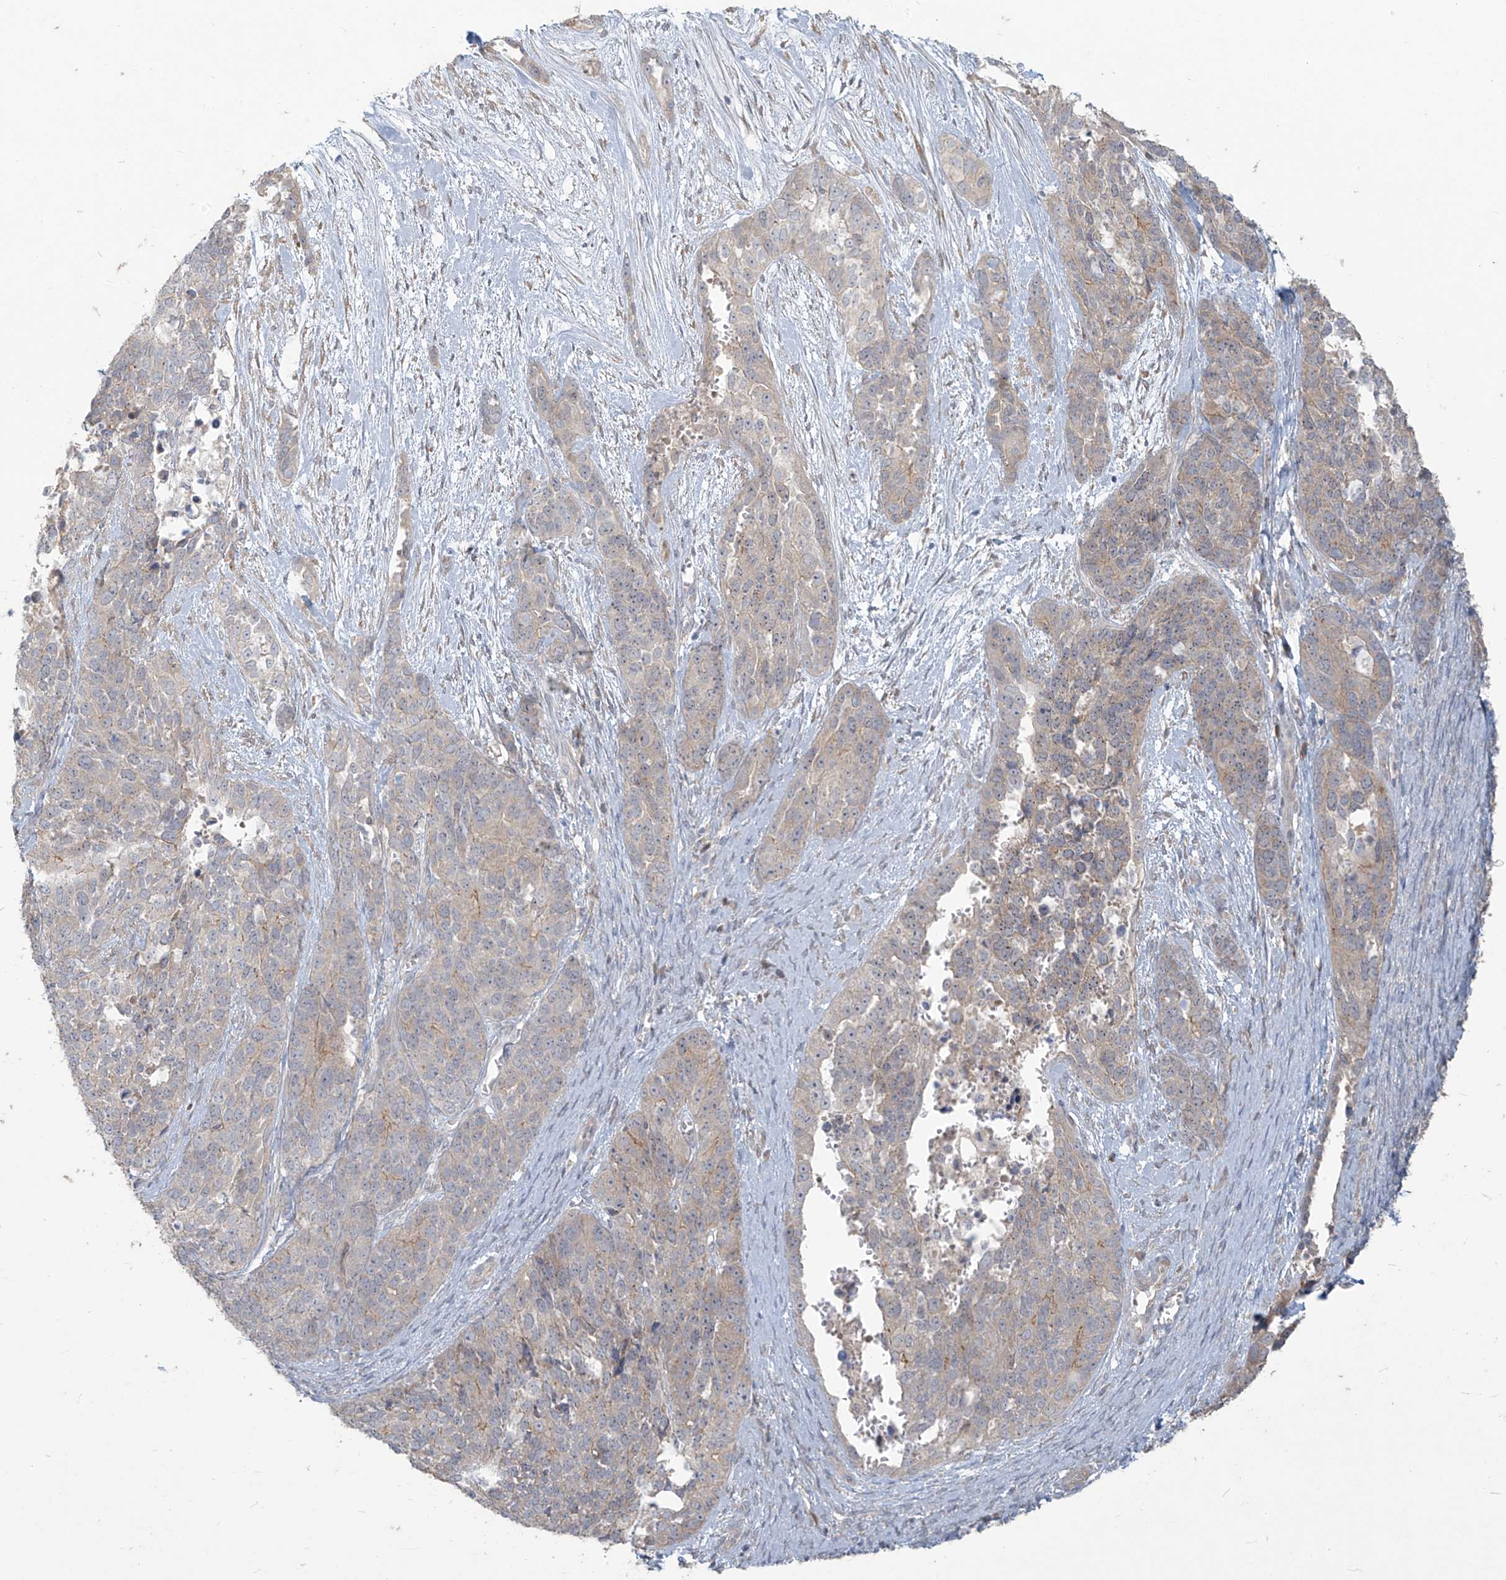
{"staining": {"intensity": "weak", "quantity": "<25%", "location": "cytoplasmic/membranous"}, "tissue": "ovarian cancer", "cell_type": "Tumor cells", "image_type": "cancer", "snomed": [{"axis": "morphology", "description": "Cystadenocarcinoma, serous, NOS"}, {"axis": "topography", "description": "Ovary"}], "caption": "An immunohistochemistry micrograph of ovarian serous cystadenocarcinoma is shown. There is no staining in tumor cells of ovarian serous cystadenocarcinoma.", "gene": "MAGIX", "patient": {"sex": "female", "age": 44}}